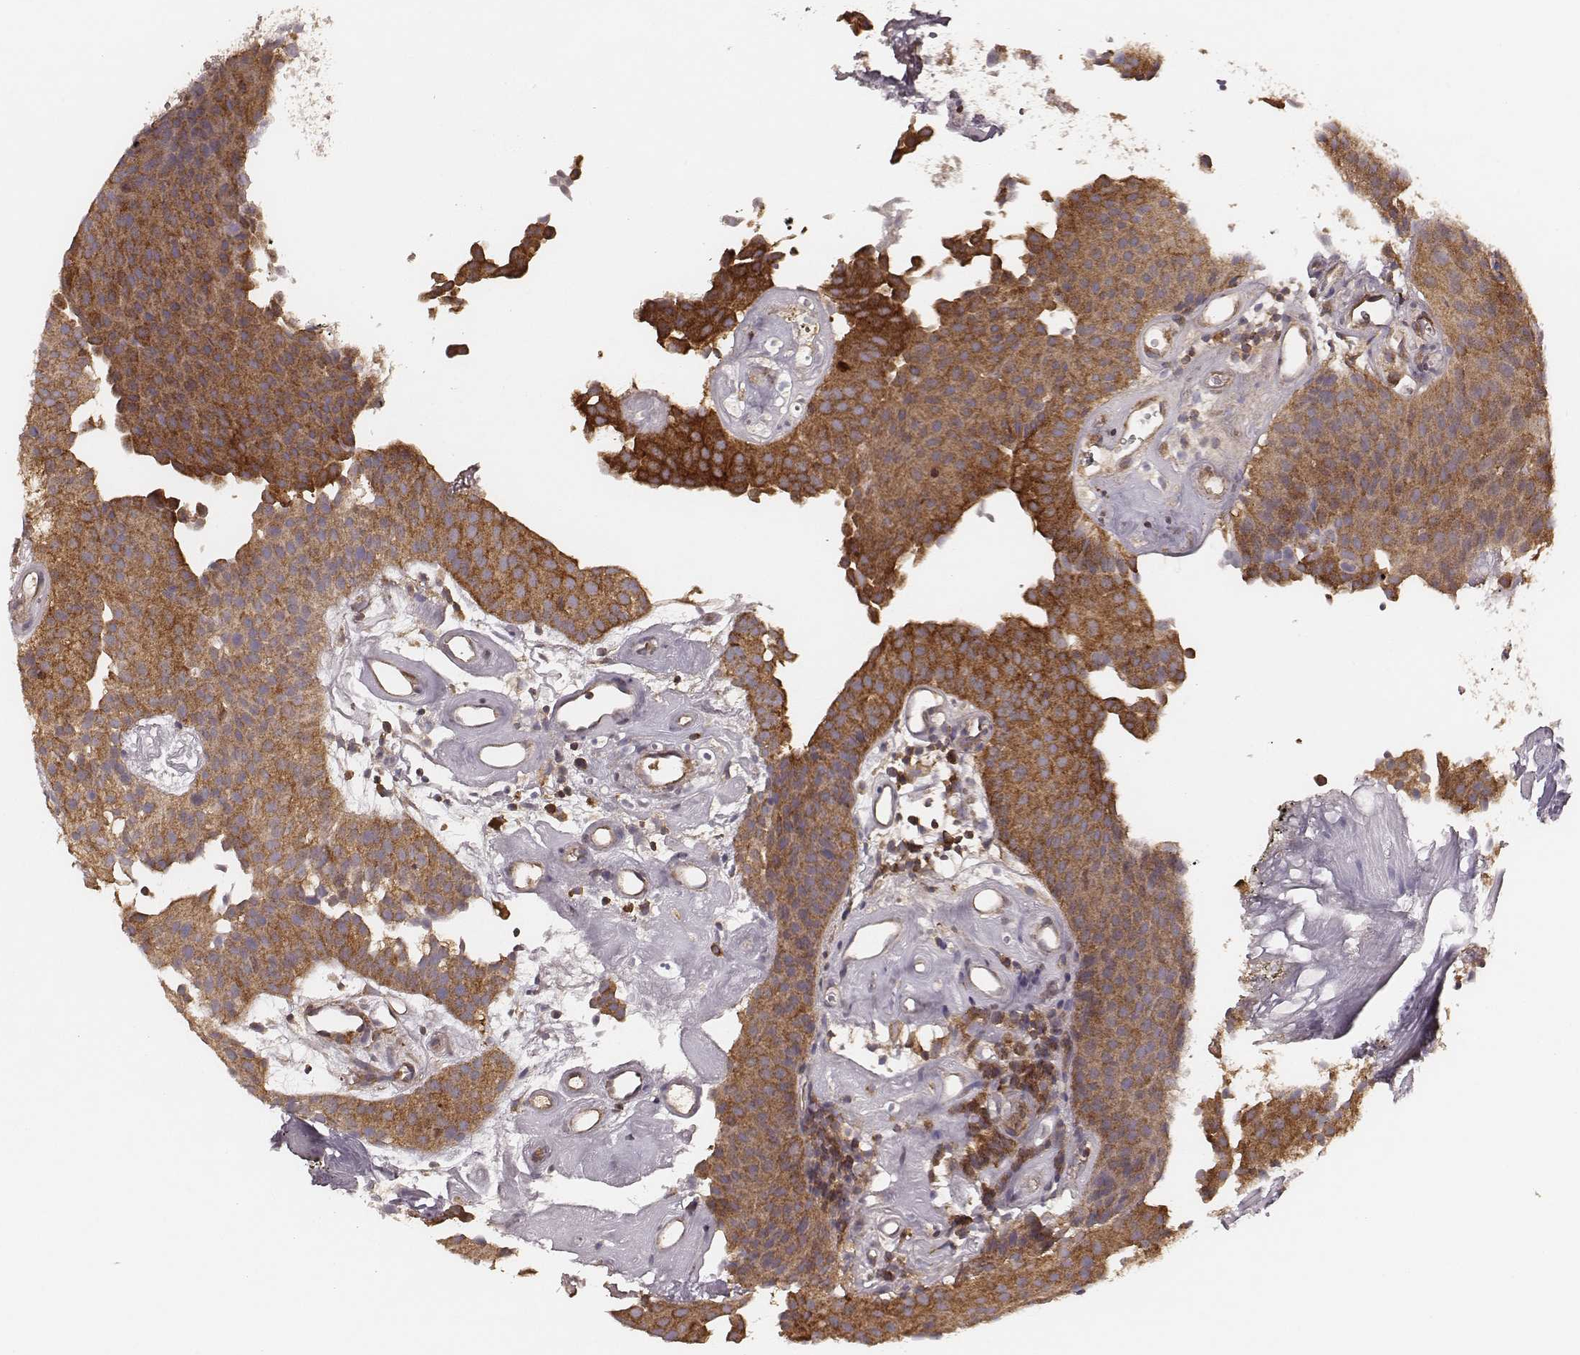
{"staining": {"intensity": "moderate", "quantity": ">75%", "location": "cytoplasmic/membranous"}, "tissue": "urothelial cancer", "cell_type": "Tumor cells", "image_type": "cancer", "snomed": [{"axis": "morphology", "description": "Urothelial carcinoma, Low grade"}, {"axis": "topography", "description": "Urinary bladder"}], "caption": "Moderate cytoplasmic/membranous positivity is appreciated in about >75% of tumor cells in urothelial cancer.", "gene": "CARS1", "patient": {"sex": "female", "age": 87}}